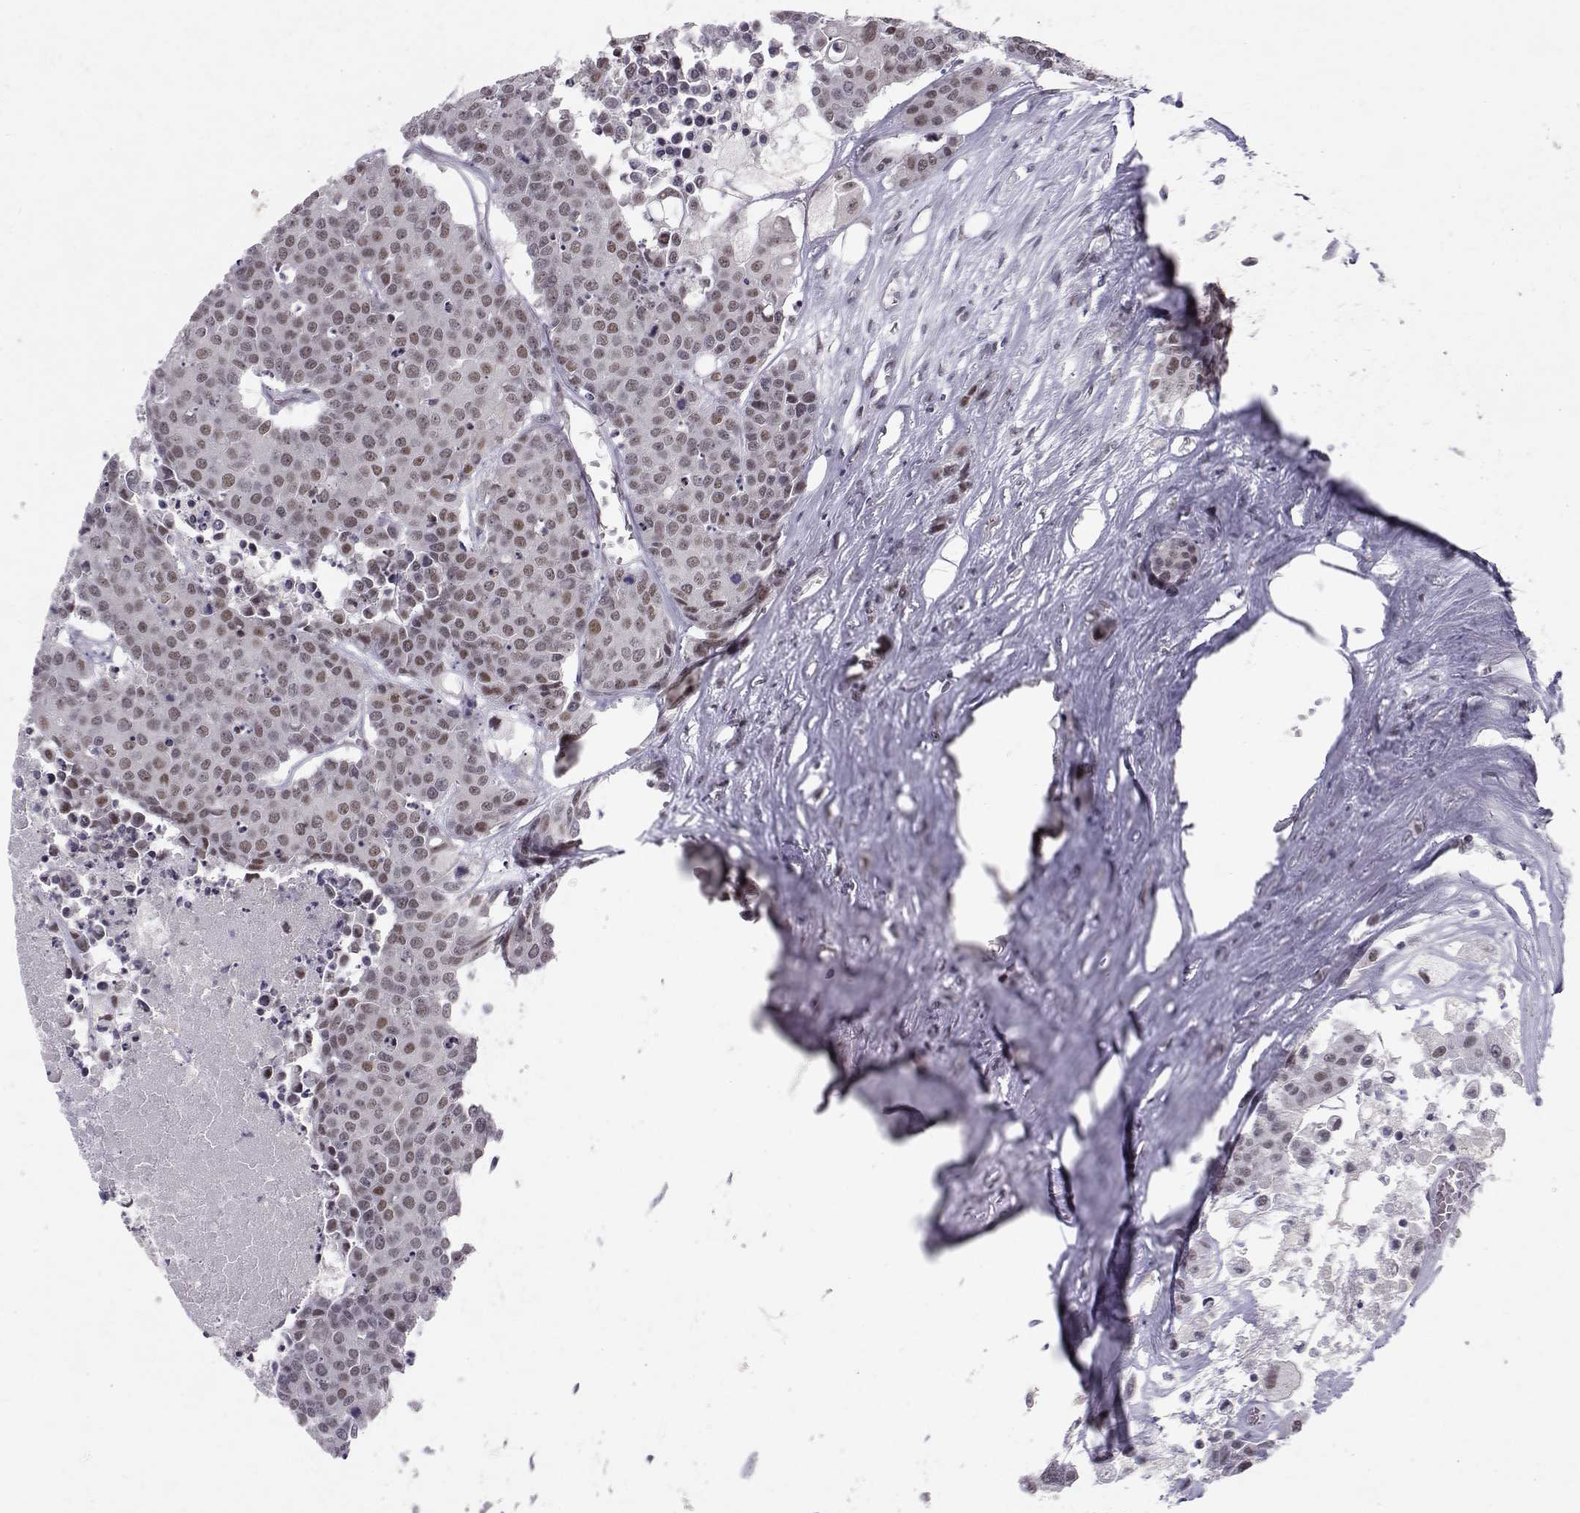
{"staining": {"intensity": "moderate", "quantity": "<25%", "location": "nuclear"}, "tissue": "carcinoid", "cell_type": "Tumor cells", "image_type": "cancer", "snomed": [{"axis": "morphology", "description": "Carcinoid, malignant, NOS"}, {"axis": "topography", "description": "Colon"}], "caption": "Carcinoid (malignant) was stained to show a protein in brown. There is low levels of moderate nuclear staining in approximately <25% of tumor cells.", "gene": "RPP38", "patient": {"sex": "male", "age": 81}}